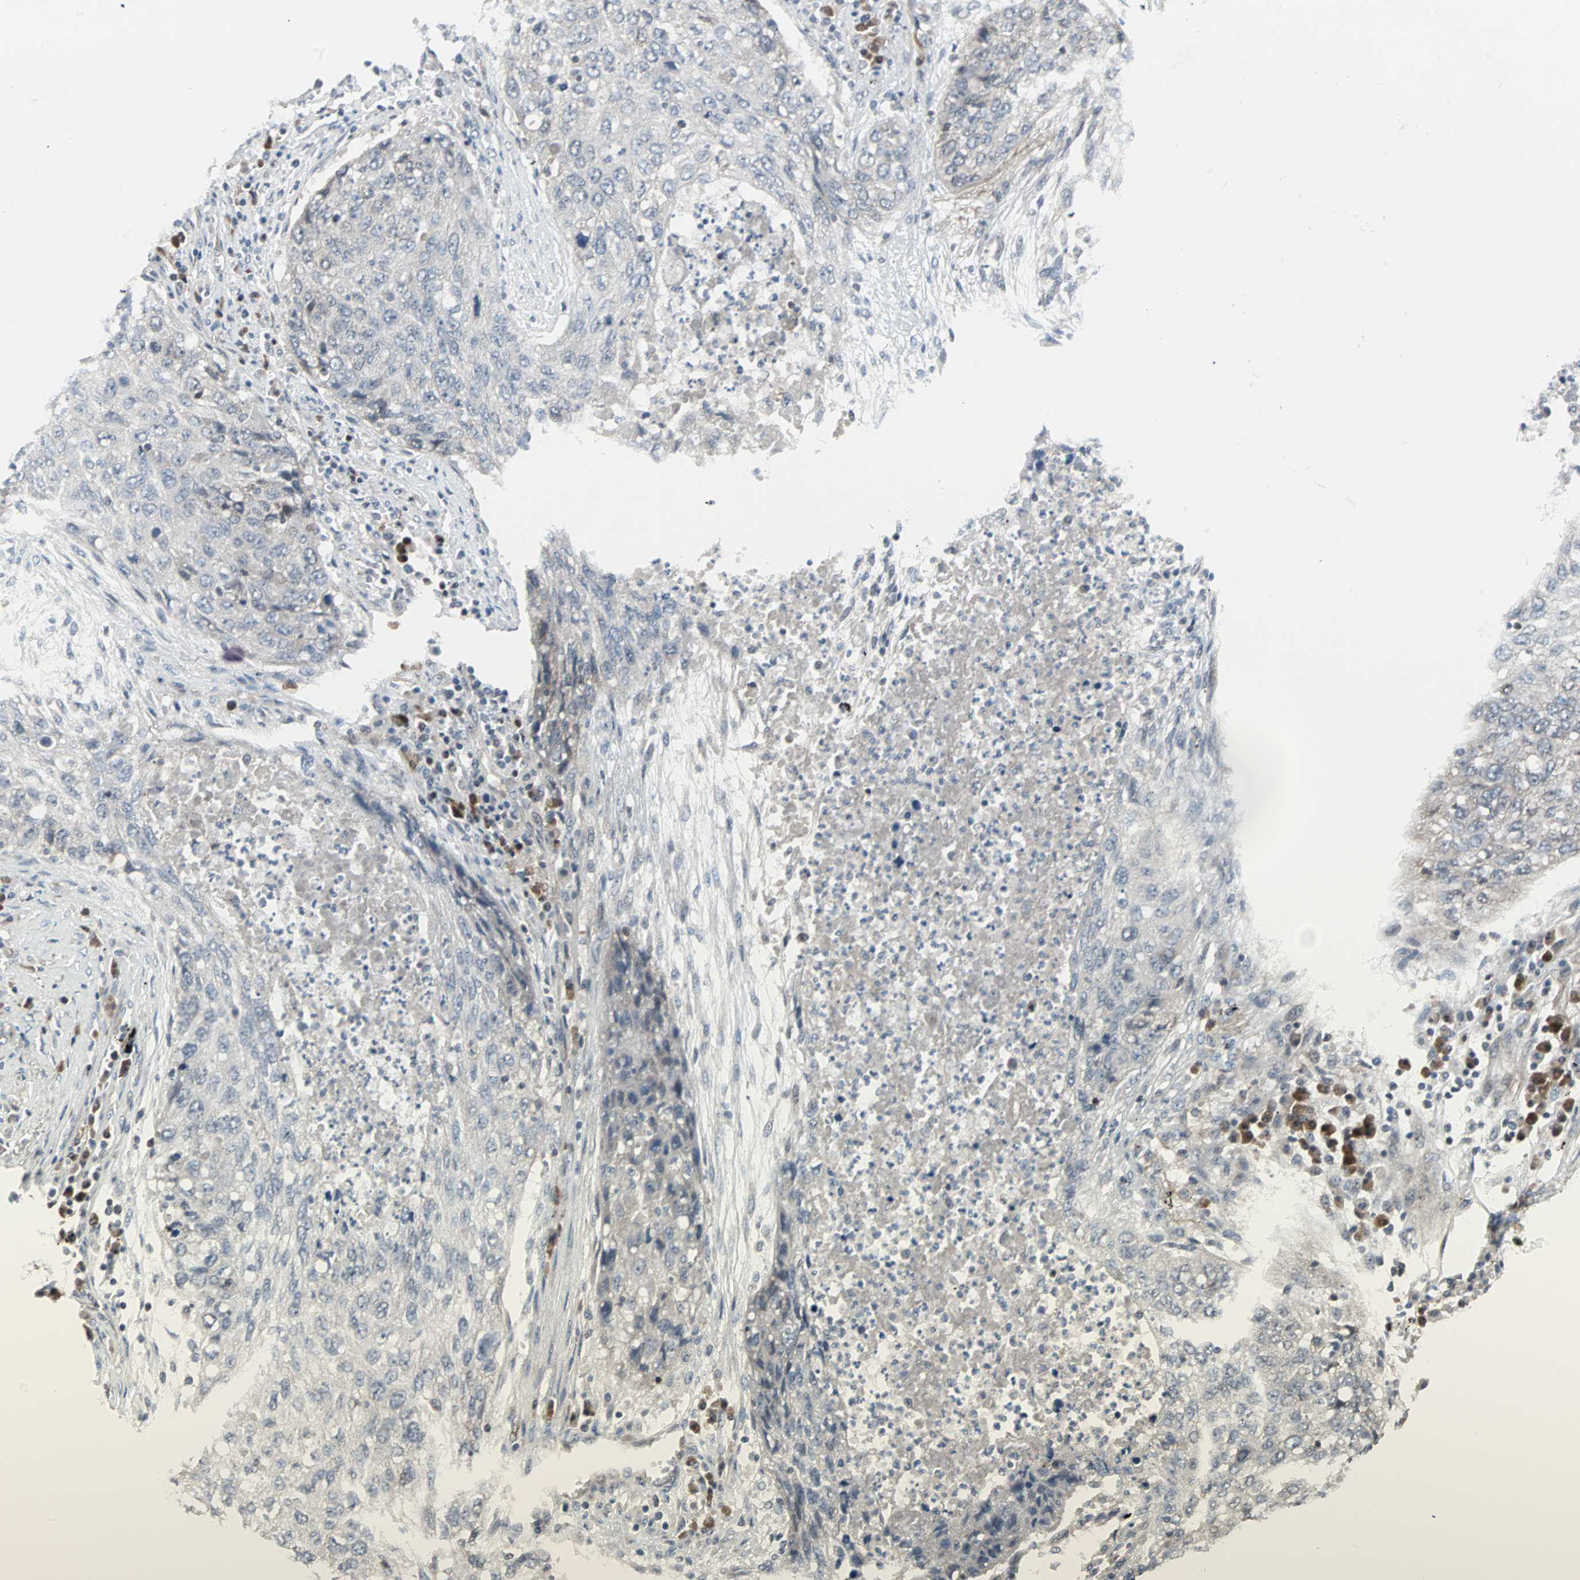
{"staining": {"intensity": "negative", "quantity": "none", "location": "none"}, "tissue": "lung cancer", "cell_type": "Tumor cells", "image_type": "cancer", "snomed": [{"axis": "morphology", "description": "Squamous cell carcinoma, NOS"}, {"axis": "topography", "description": "Lung"}], "caption": "Immunohistochemical staining of lung cancer displays no significant positivity in tumor cells. The staining is performed using DAB brown chromogen with nuclei counter-stained in using hematoxylin.", "gene": "CASP3", "patient": {"sex": "female", "age": 63}}